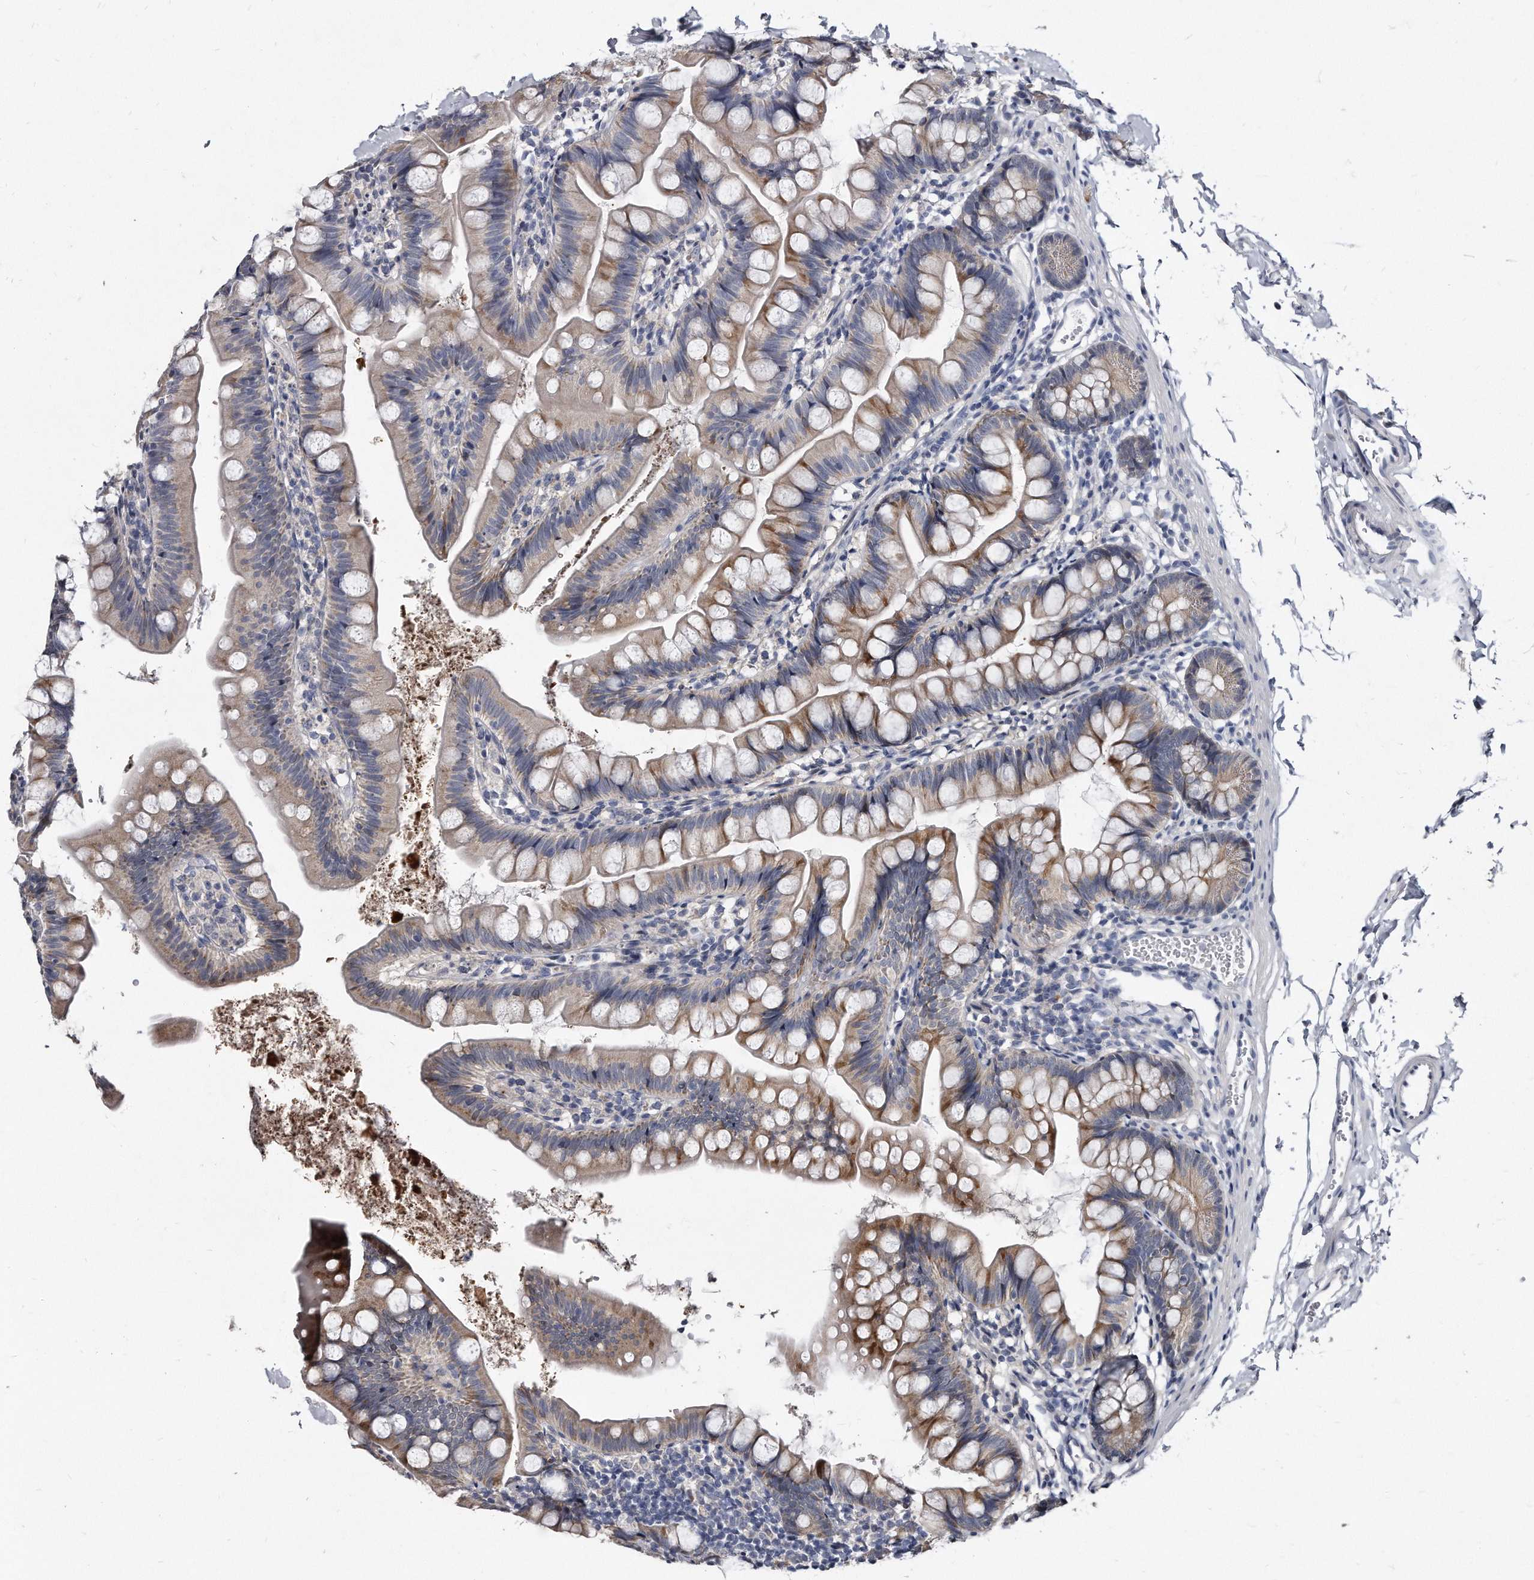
{"staining": {"intensity": "moderate", "quantity": ">75%", "location": "cytoplasmic/membranous"}, "tissue": "small intestine", "cell_type": "Glandular cells", "image_type": "normal", "snomed": [{"axis": "morphology", "description": "Normal tissue, NOS"}, {"axis": "topography", "description": "Small intestine"}], "caption": "Protein staining exhibits moderate cytoplasmic/membranous positivity in approximately >75% of glandular cells in normal small intestine.", "gene": "KLHDC3", "patient": {"sex": "male", "age": 7}}